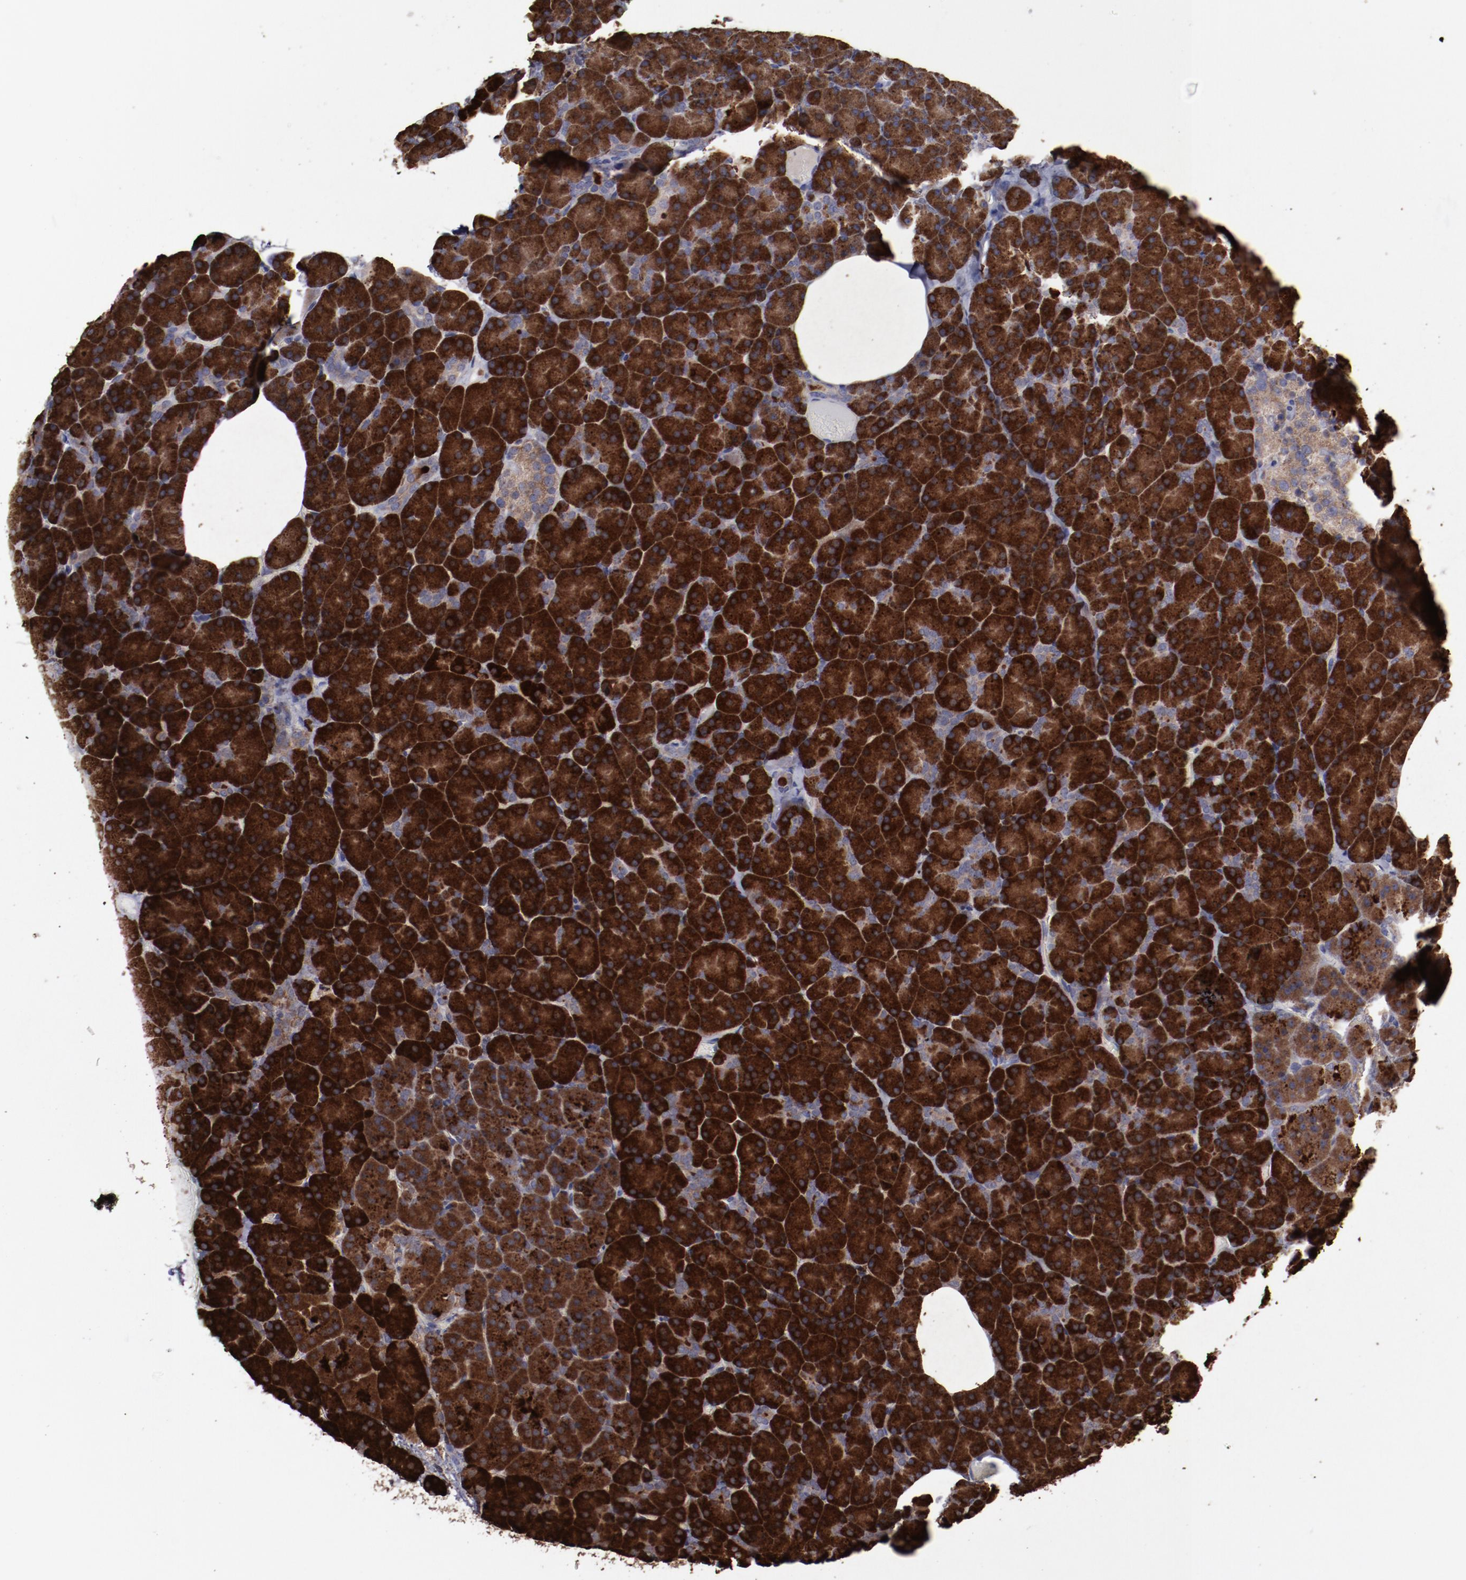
{"staining": {"intensity": "strong", "quantity": ">75%", "location": "cytoplasmic/membranous"}, "tissue": "pancreas", "cell_type": "Exocrine glandular cells", "image_type": "normal", "snomed": [{"axis": "morphology", "description": "Normal tissue, NOS"}, {"axis": "topography", "description": "Pancreas"}], "caption": "Protein staining by immunohistochemistry displays strong cytoplasmic/membranous staining in about >75% of exocrine glandular cells in unremarkable pancreas. (brown staining indicates protein expression, while blue staining denotes nuclei).", "gene": "RPS4X", "patient": {"sex": "female", "age": 35}}